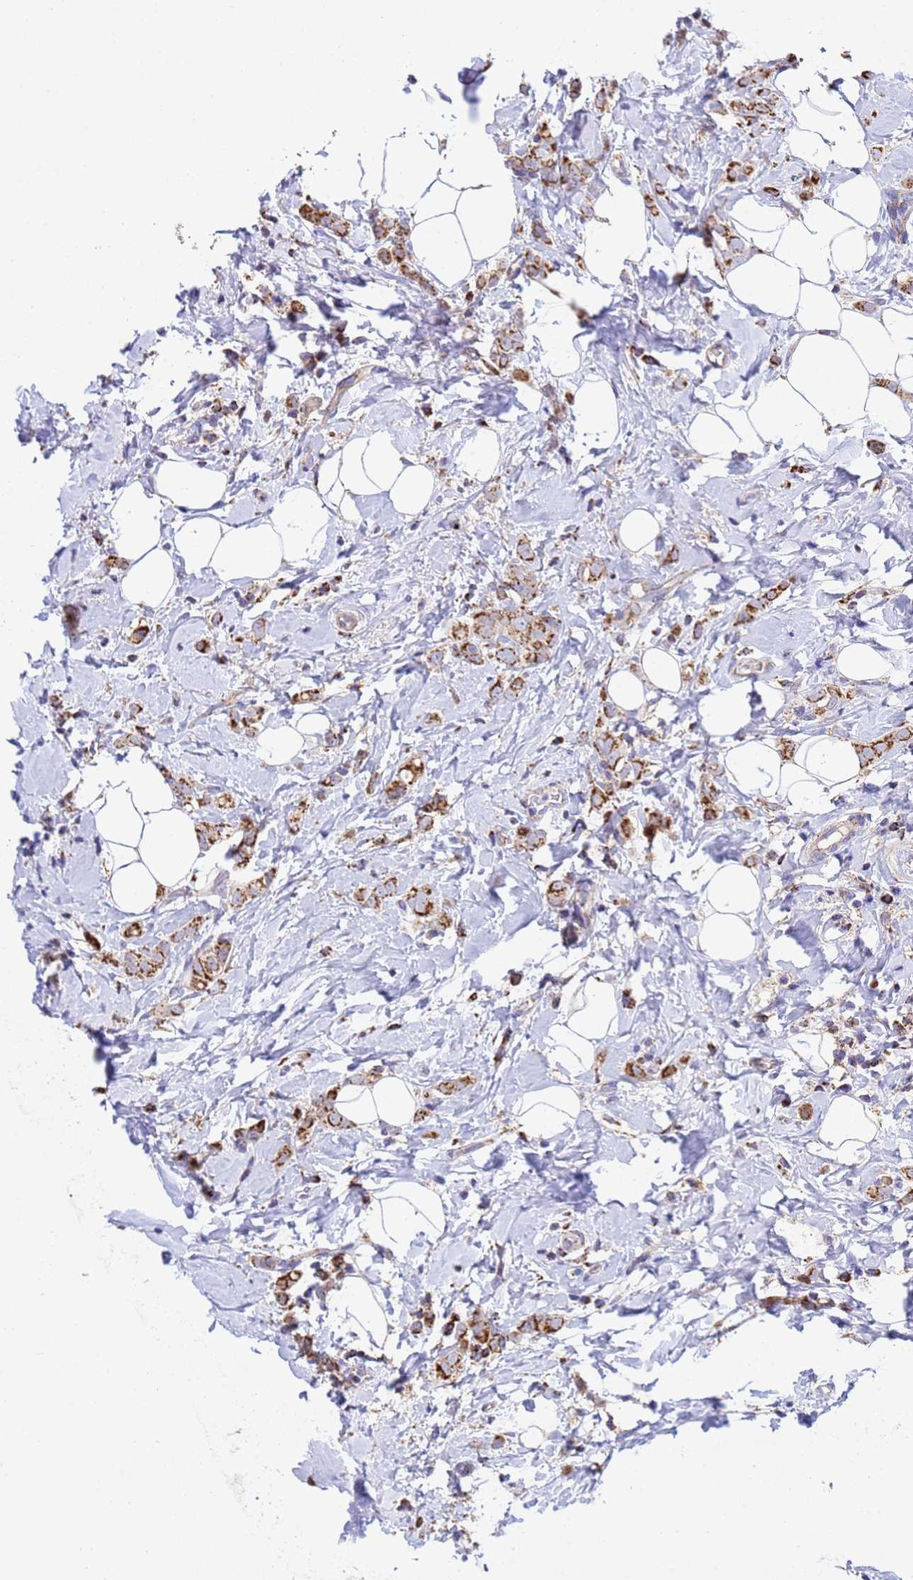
{"staining": {"intensity": "moderate", "quantity": ">75%", "location": "cytoplasmic/membranous"}, "tissue": "breast cancer", "cell_type": "Tumor cells", "image_type": "cancer", "snomed": [{"axis": "morphology", "description": "Lobular carcinoma"}, {"axis": "topography", "description": "Breast"}], "caption": "Moderate cytoplasmic/membranous protein expression is identified in about >75% of tumor cells in breast cancer (lobular carcinoma). Nuclei are stained in blue.", "gene": "TUBGCP3", "patient": {"sex": "female", "age": 47}}